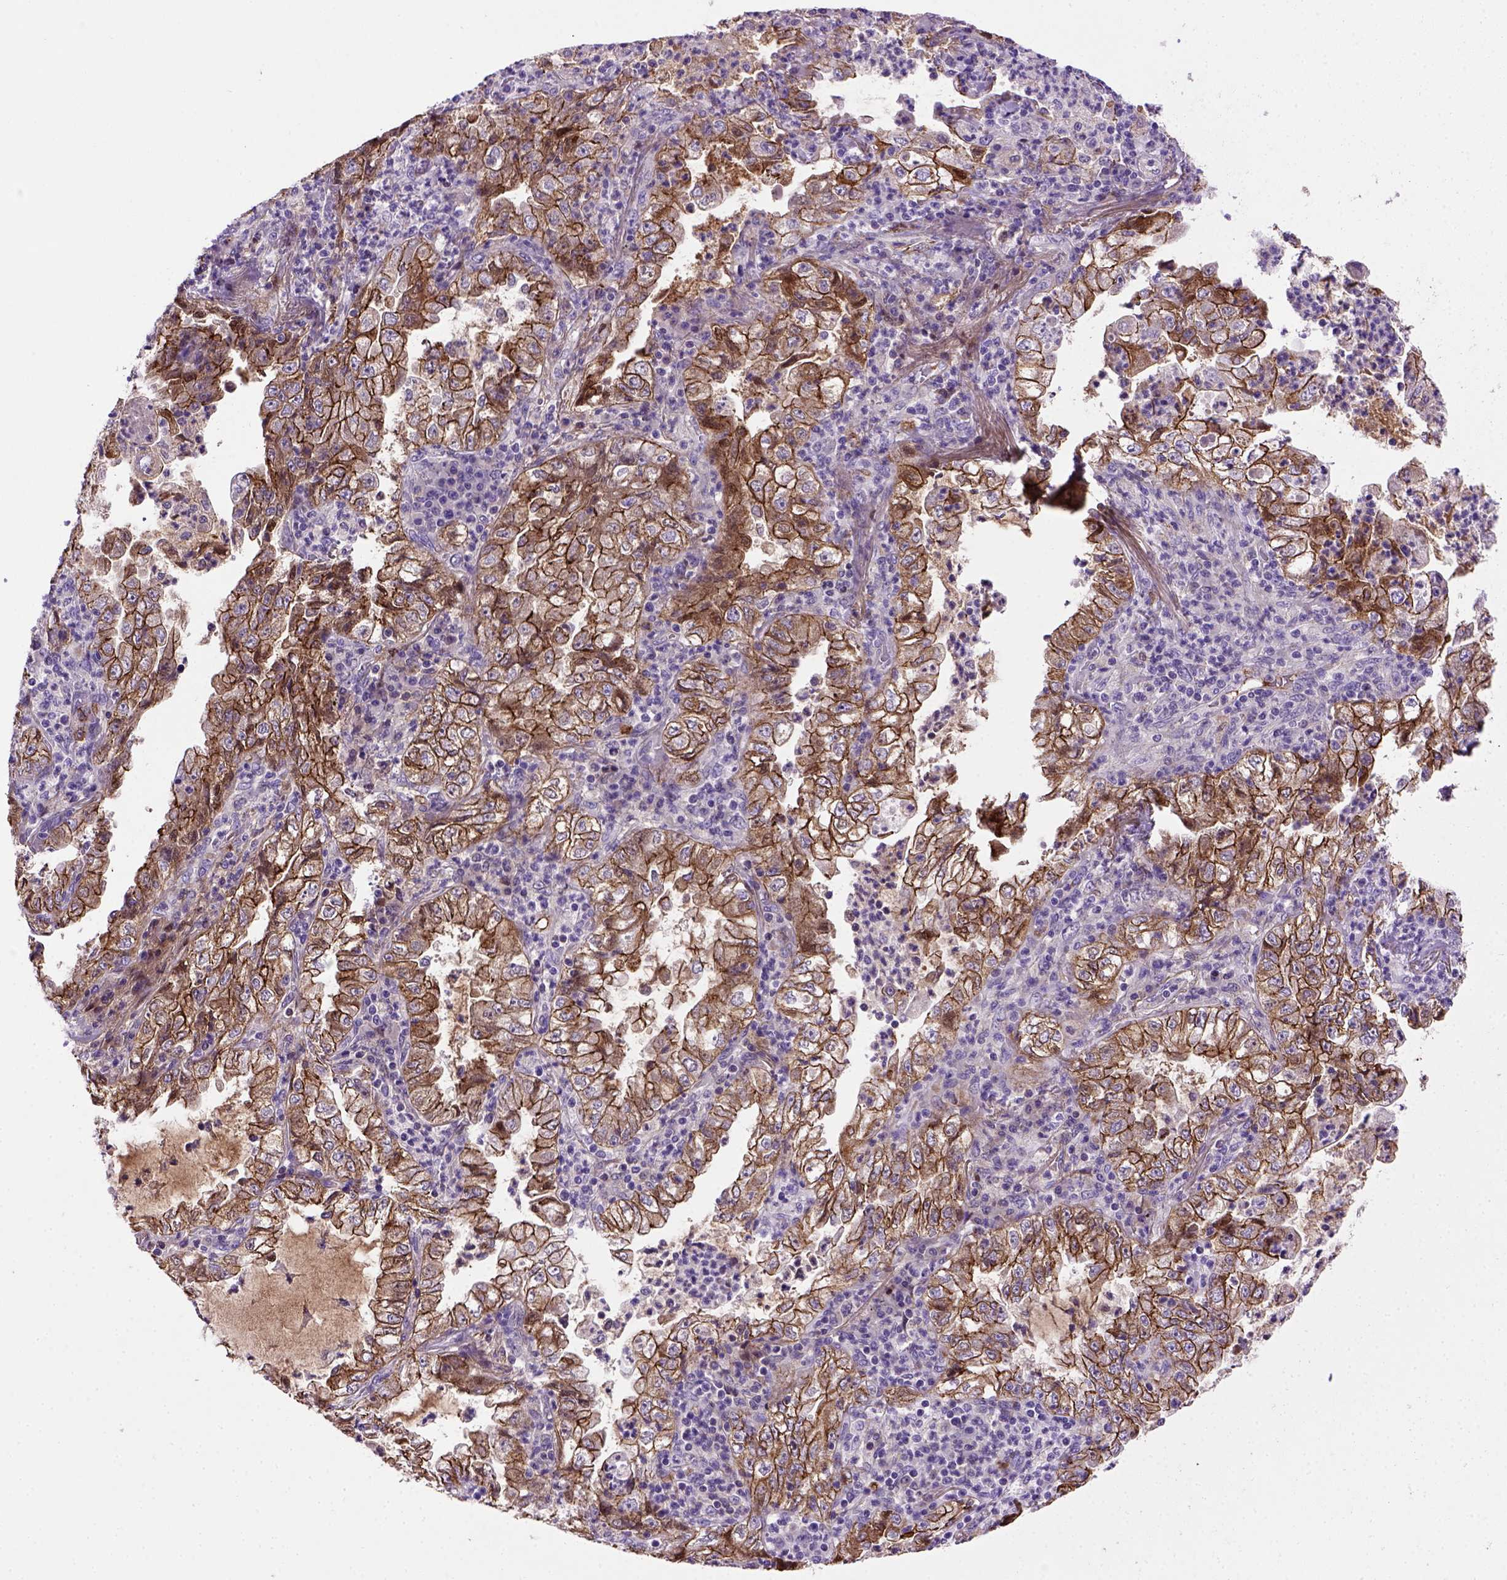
{"staining": {"intensity": "strong", "quantity": ">75%", "location": "cytoplasmic/membranous"}, "tissue": "lung cancer", "cell_type": "Tumor cells", "image_type": "cancer", "snomed": [{"axis": "morphology", "description": "Adenocarcinoma, NOS"}, {"axis": "topography", "description": "Lung"}], "caption": "Brown immunohistochemical staining in human lung cancer shows strong cytoplasmic/membranous staining in about >75% of tumor cells.", "gene": "CDH1", "patient": {"sex": "female", "age": 73}}